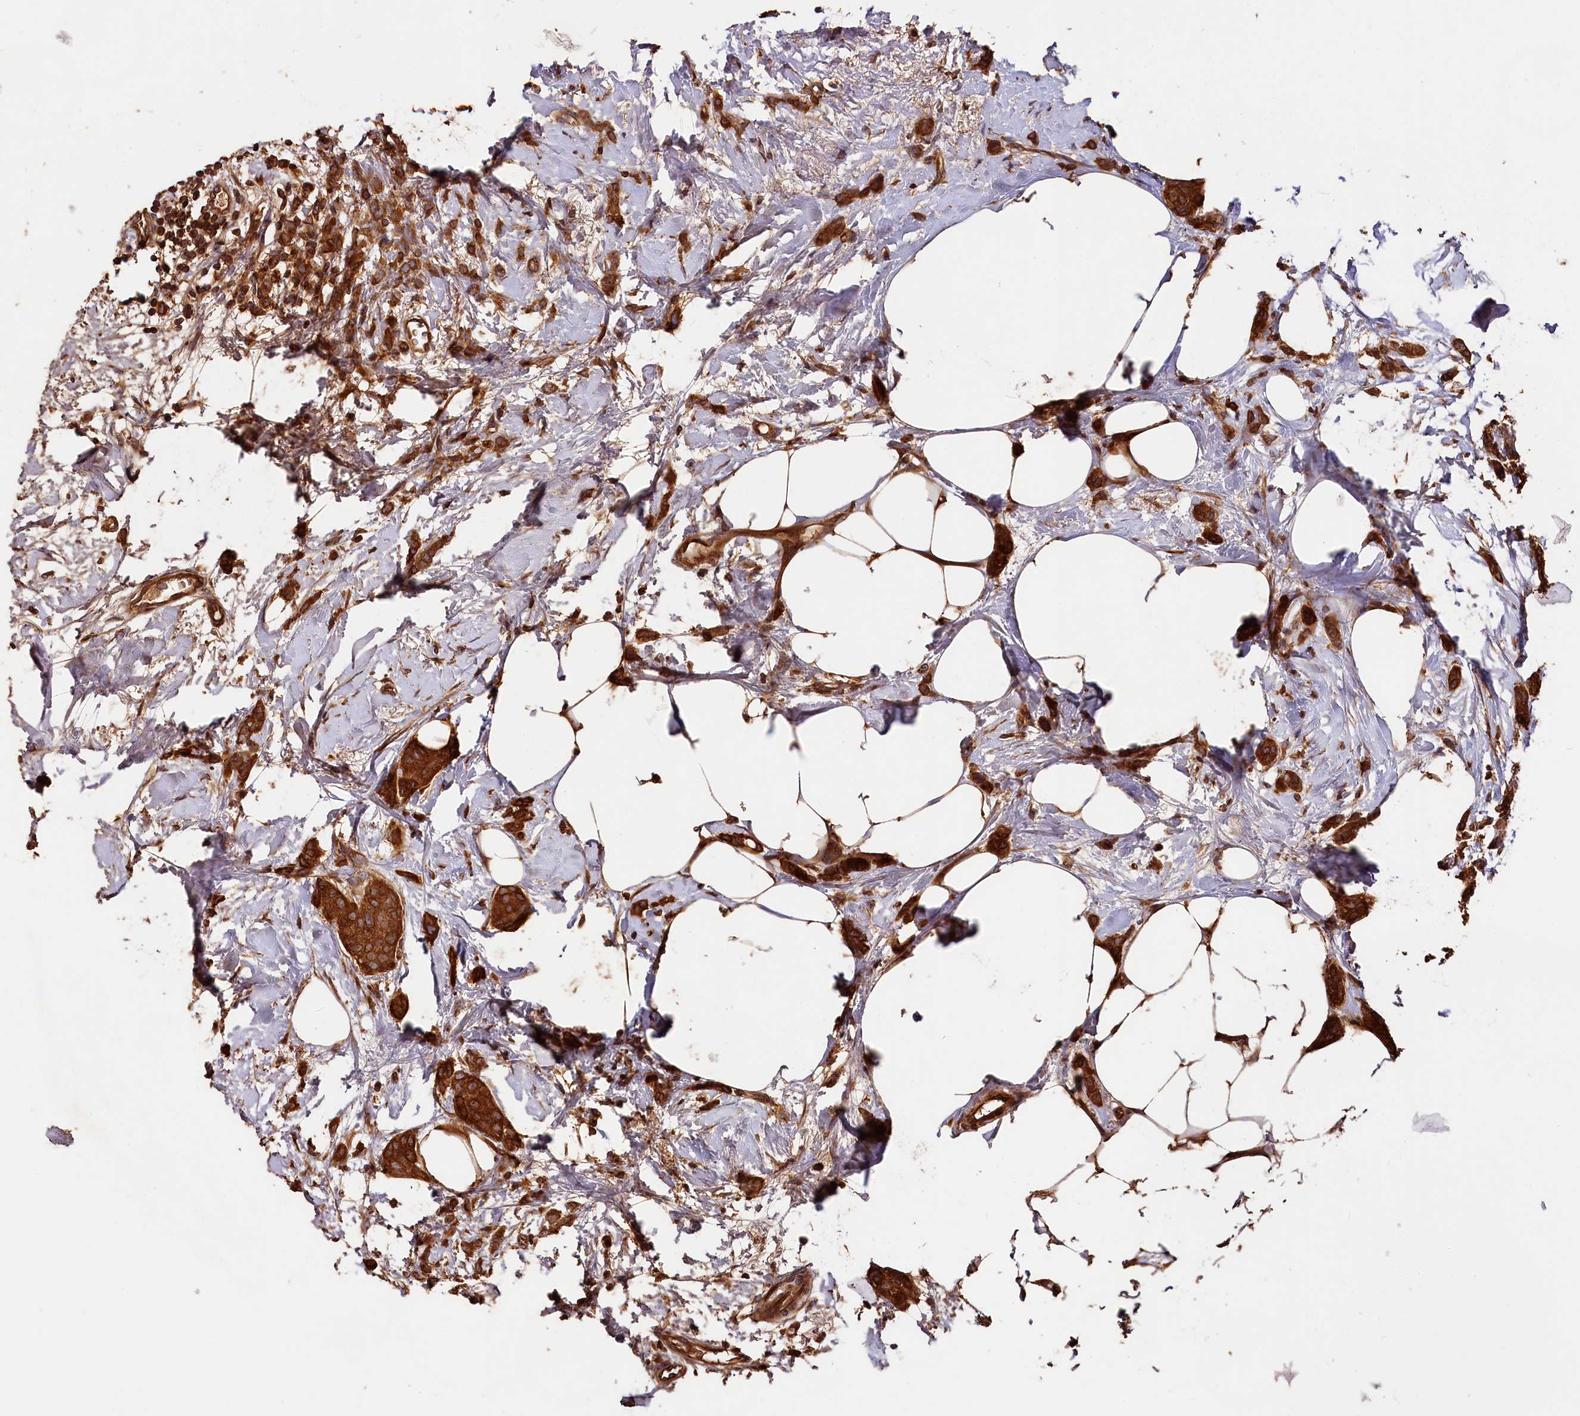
{"staining": {"intensity": "strong", "quantity": ">75%", "location": "cytoplasmic/membranous"}, "tissue": "breast cancer", "cell_type": "Tumor cells", "image_type": "cancer", "snomed": [{"axis": "morphology", "description": "Duct carcinoma"}, {"axis": "topography", "description": "Breast"}], "caption": "Strong cytoplasmic/membranous protein expression is seen in about >75% of tumor cells in breast infiltrating ductal carcinoma. (DAB IHC with brightfield microscopy, high magnification).", "gene": "HMOX2", "patient": {"sex": "female", "age": 72}}